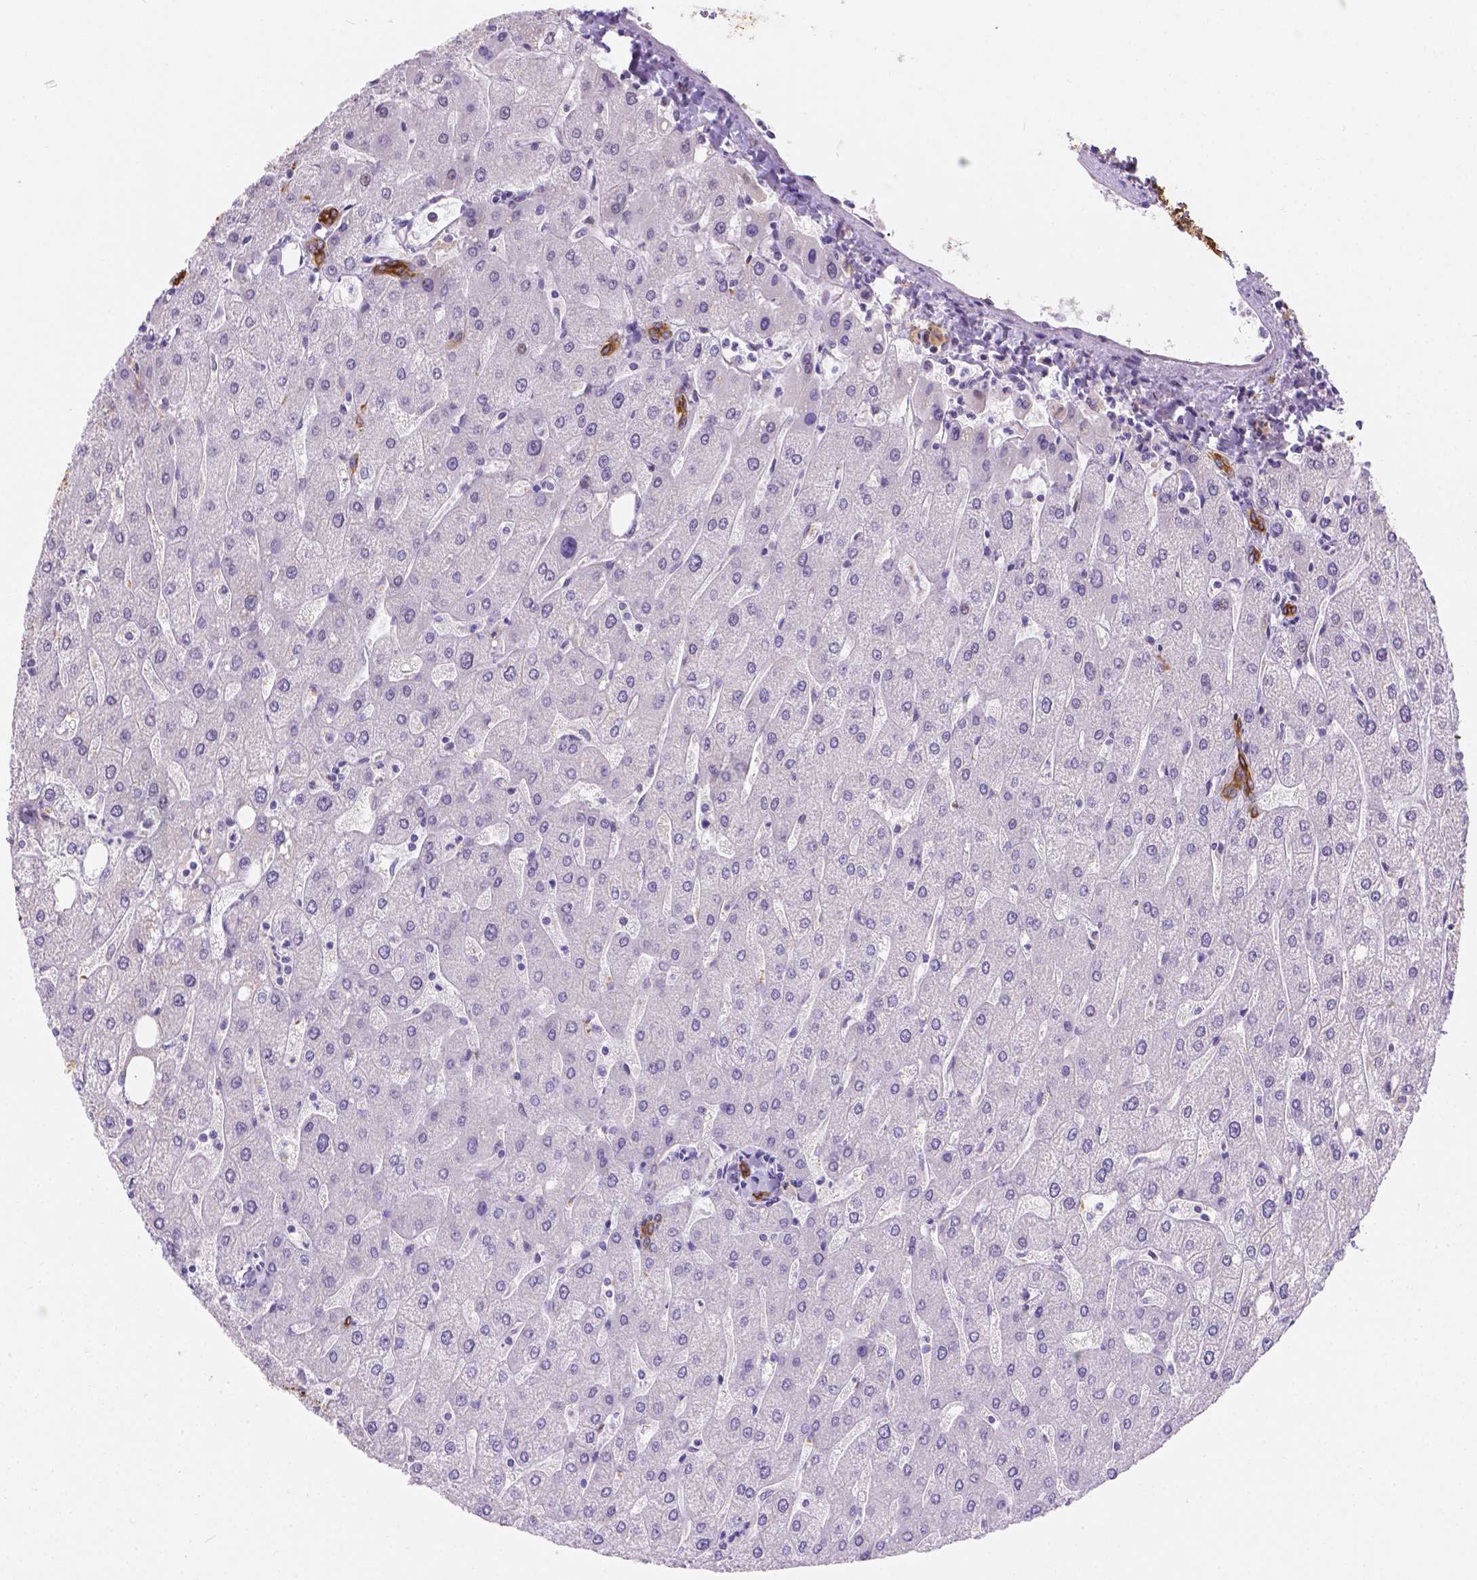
{"staining": {"intensity": "strong", "quantity": ">75%", "location": "cytoplasmic/membranous"}, "tissue": "liver", "cell_type": "Cholangiocytes", "image_type": "normal", "snomed": [{"axis": "morphology", "description": "Normal tissue, NOS"}, {"axis": "topography", "description": "Liver"}], "caption": "This image displays immunohistochemistry (IHC) staining of normal liver, with high strong cytoplasmic/membranous positivity in about >75% of cholangiocytes.", "gene": "DMWD", "patient": {"sex": "male", "age": 67}}